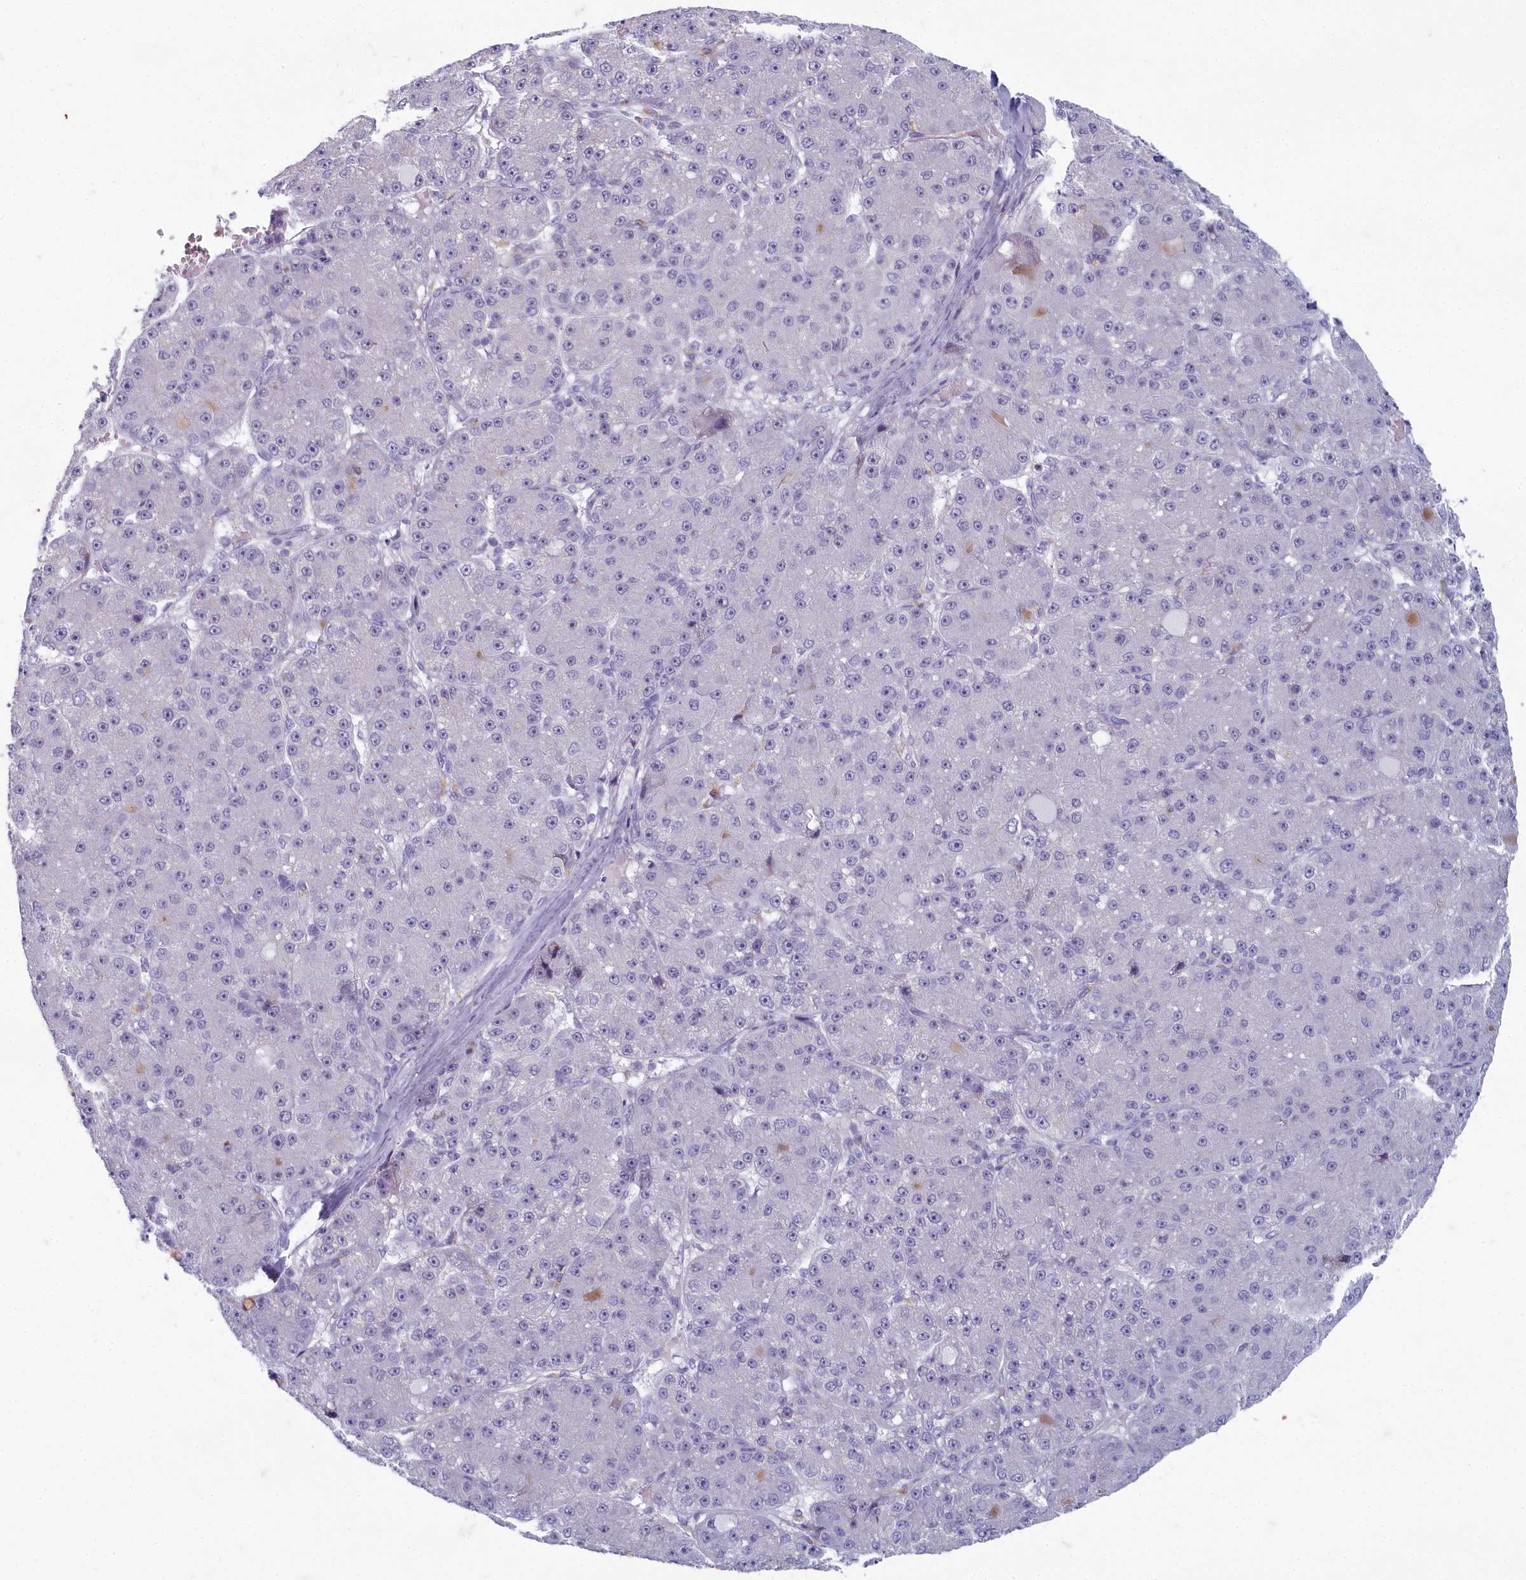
{"staining": {"intensity": "negative", "quantity": "none", "location": "none"}, "tissue": "liver cancer", "cell_type": "Tumor cells", "image_type": "cancer", "snomed": [{"axis": "morphology", "description": "Carcinoma, Hepatocellular, NOS"}, {"axis": "topography", "description": "Liver"}], "caption": "This is an immunohistochemistry image of human hepatocellular carcinoma (liver). There is no expression in tumor cells.", "gene": "INSYN2A", "patient": {"sex": "male", "age": 67}}